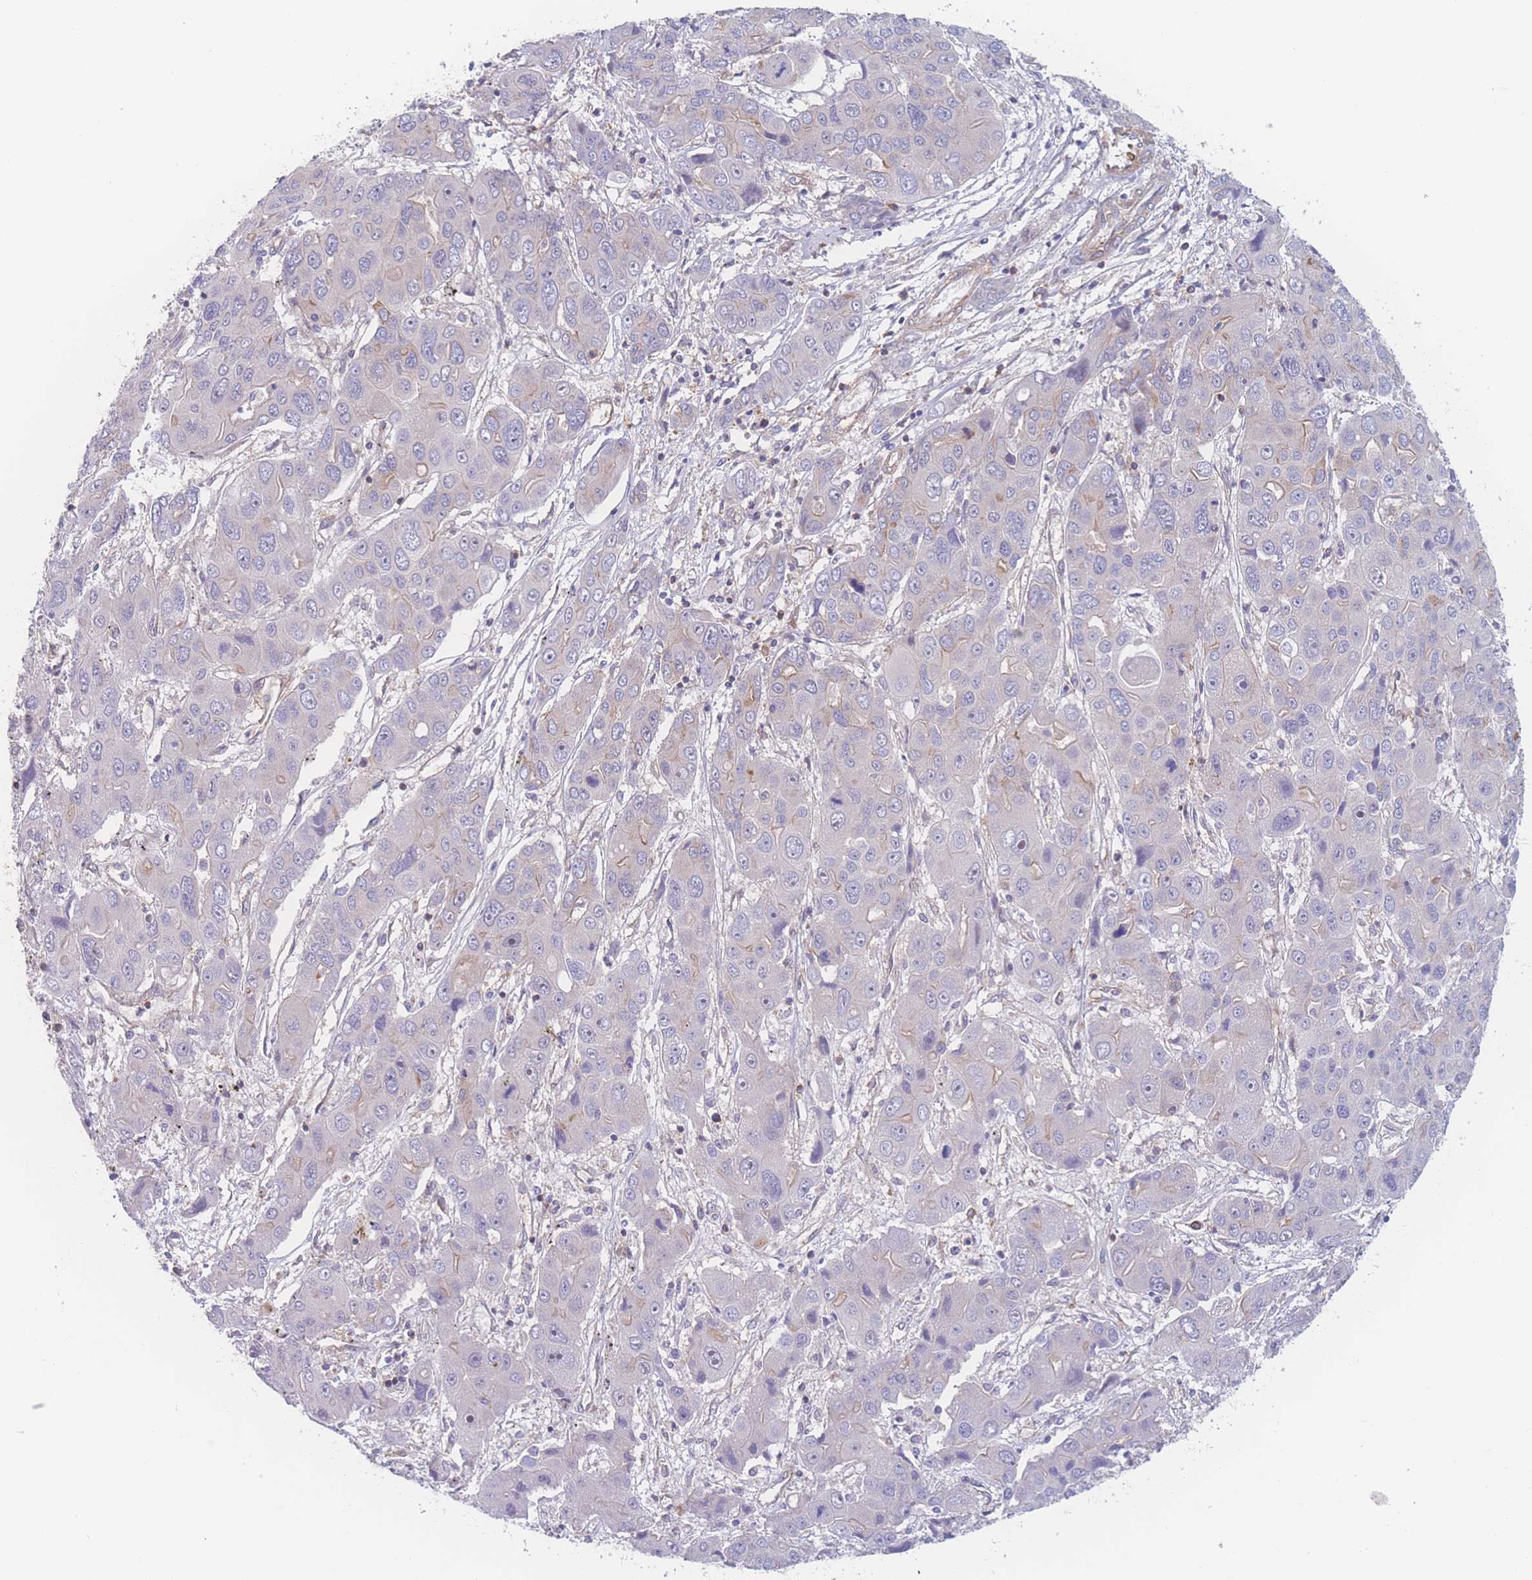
{"staining": {"intensity": "moderate", "quantity": "<25%", "location": "cytoplasmic/membranous"}, "tissue": "liver cancer", "cell_type": "Tumor cells", "image_type": "cancer", "snomed": [{"axis": "morphology", "description": "Cholangiocarcinoma"}, {"axis": "topography", "description": "Liver"}], "caption": "Moderate cytoplasmic/membranous protein positivity is seen in about <25% of tumor cells in liver cancer (cholangiocarcinoma).", "gene": "CFAP97", "patient": {"sex": "male", "age": 67}}